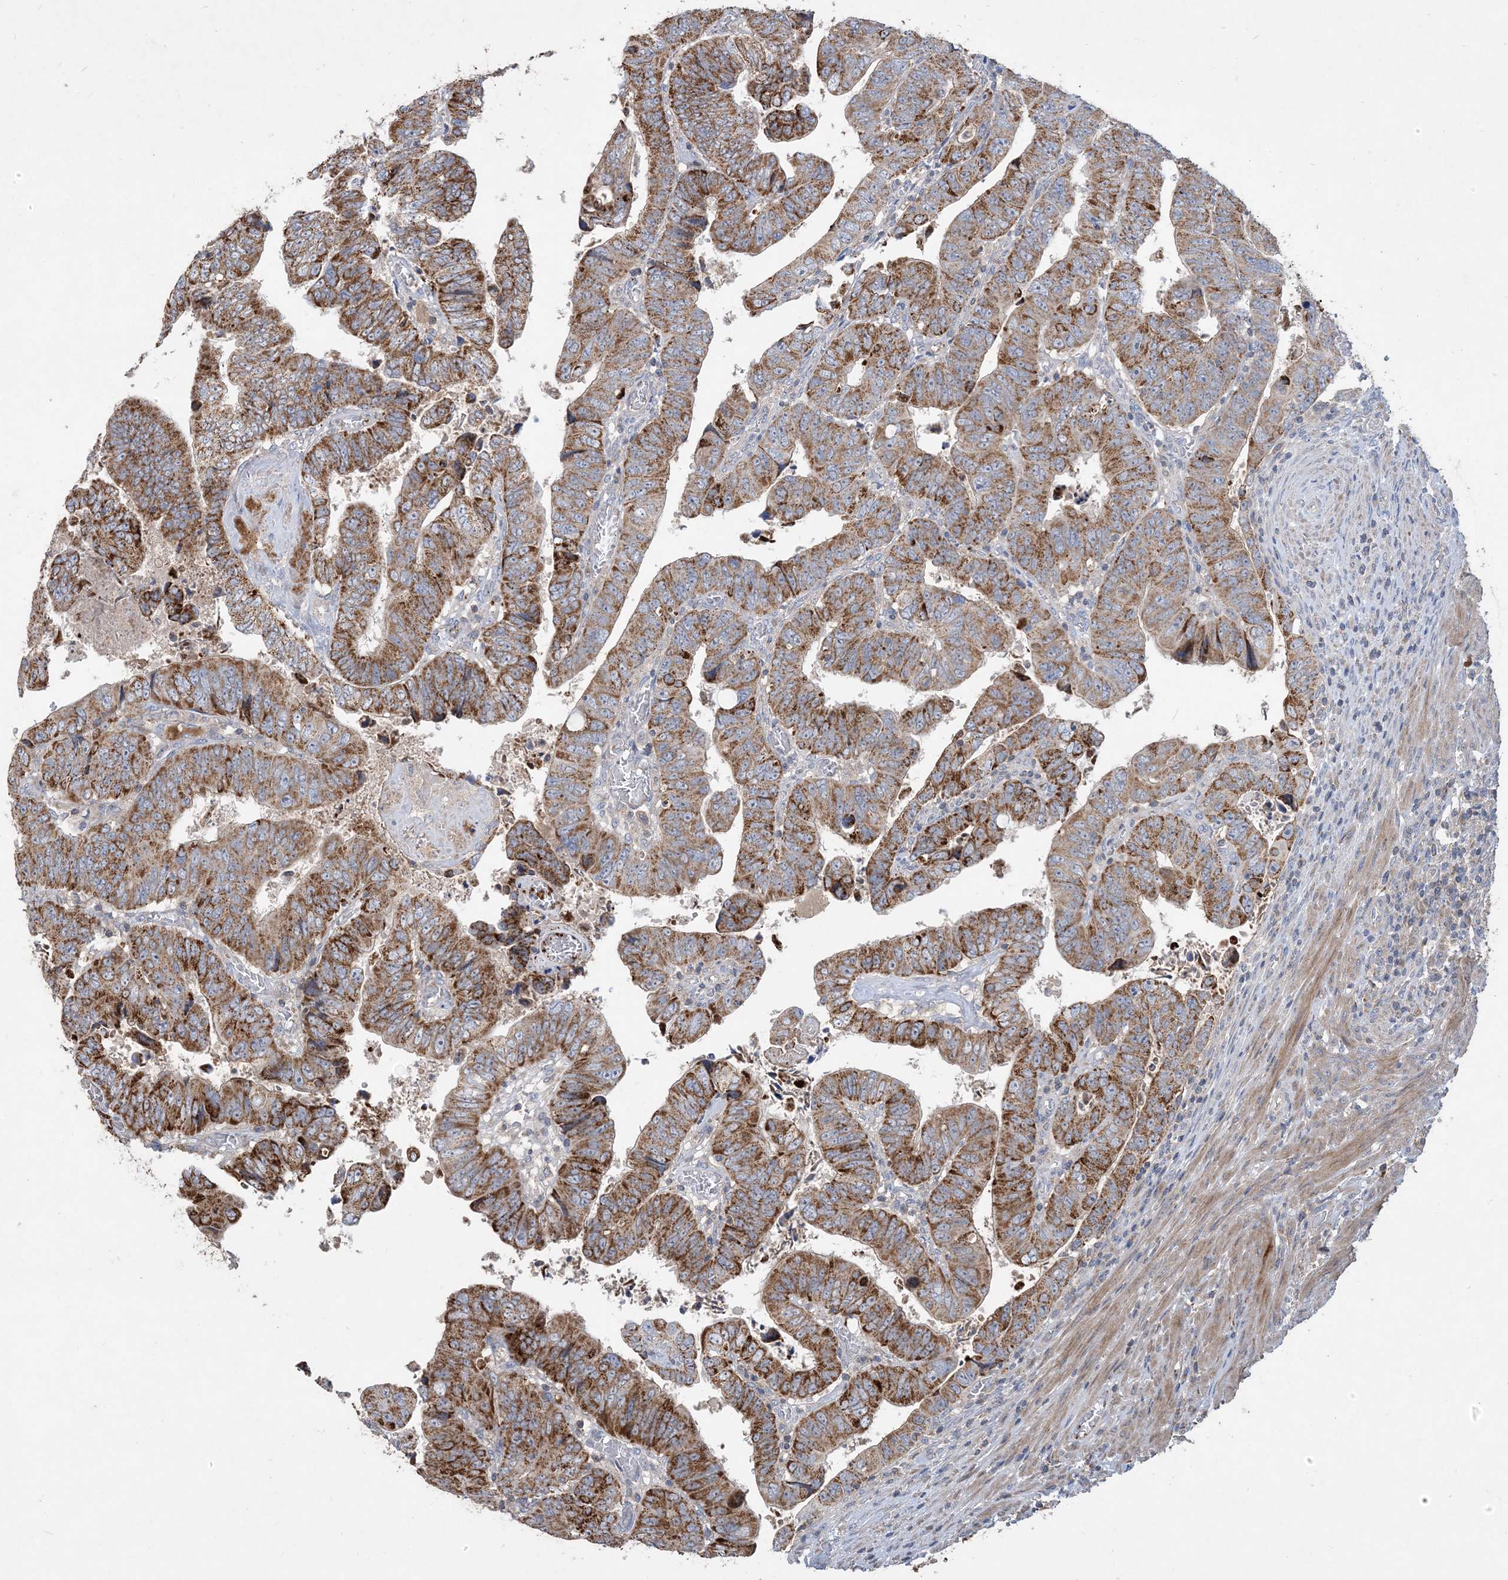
{"staining": {"intensity": "moderate", "quantity": ">75%", "location": "cytoplasmic/membranous"}, "tissue": "colorectal cancer", "cell_type": "Tumor cells", "image_type": "cancer", "snomed": [{"axis": "morphology", "description": "Normal tissue, NOS"}, {"axis": "morphology", "description": "Adenocarcinoma, NOS"}, {"axis": "topography", "description": "Rectum"}], "caption": "Protein staining reveals moderate cytoplasmic/membranous expression in about >75% of tumor cells in adenocarcinoma (colorectal). The staining was performed using DAB (3,3'-diaminobenzidine) to visualize the protein expression in brown, while the nuclei were stained in blue with hematoxylin (Magnification: 20x).", "gene": "ECHDC1", "patient": {"sex": "female", "age": 65}}